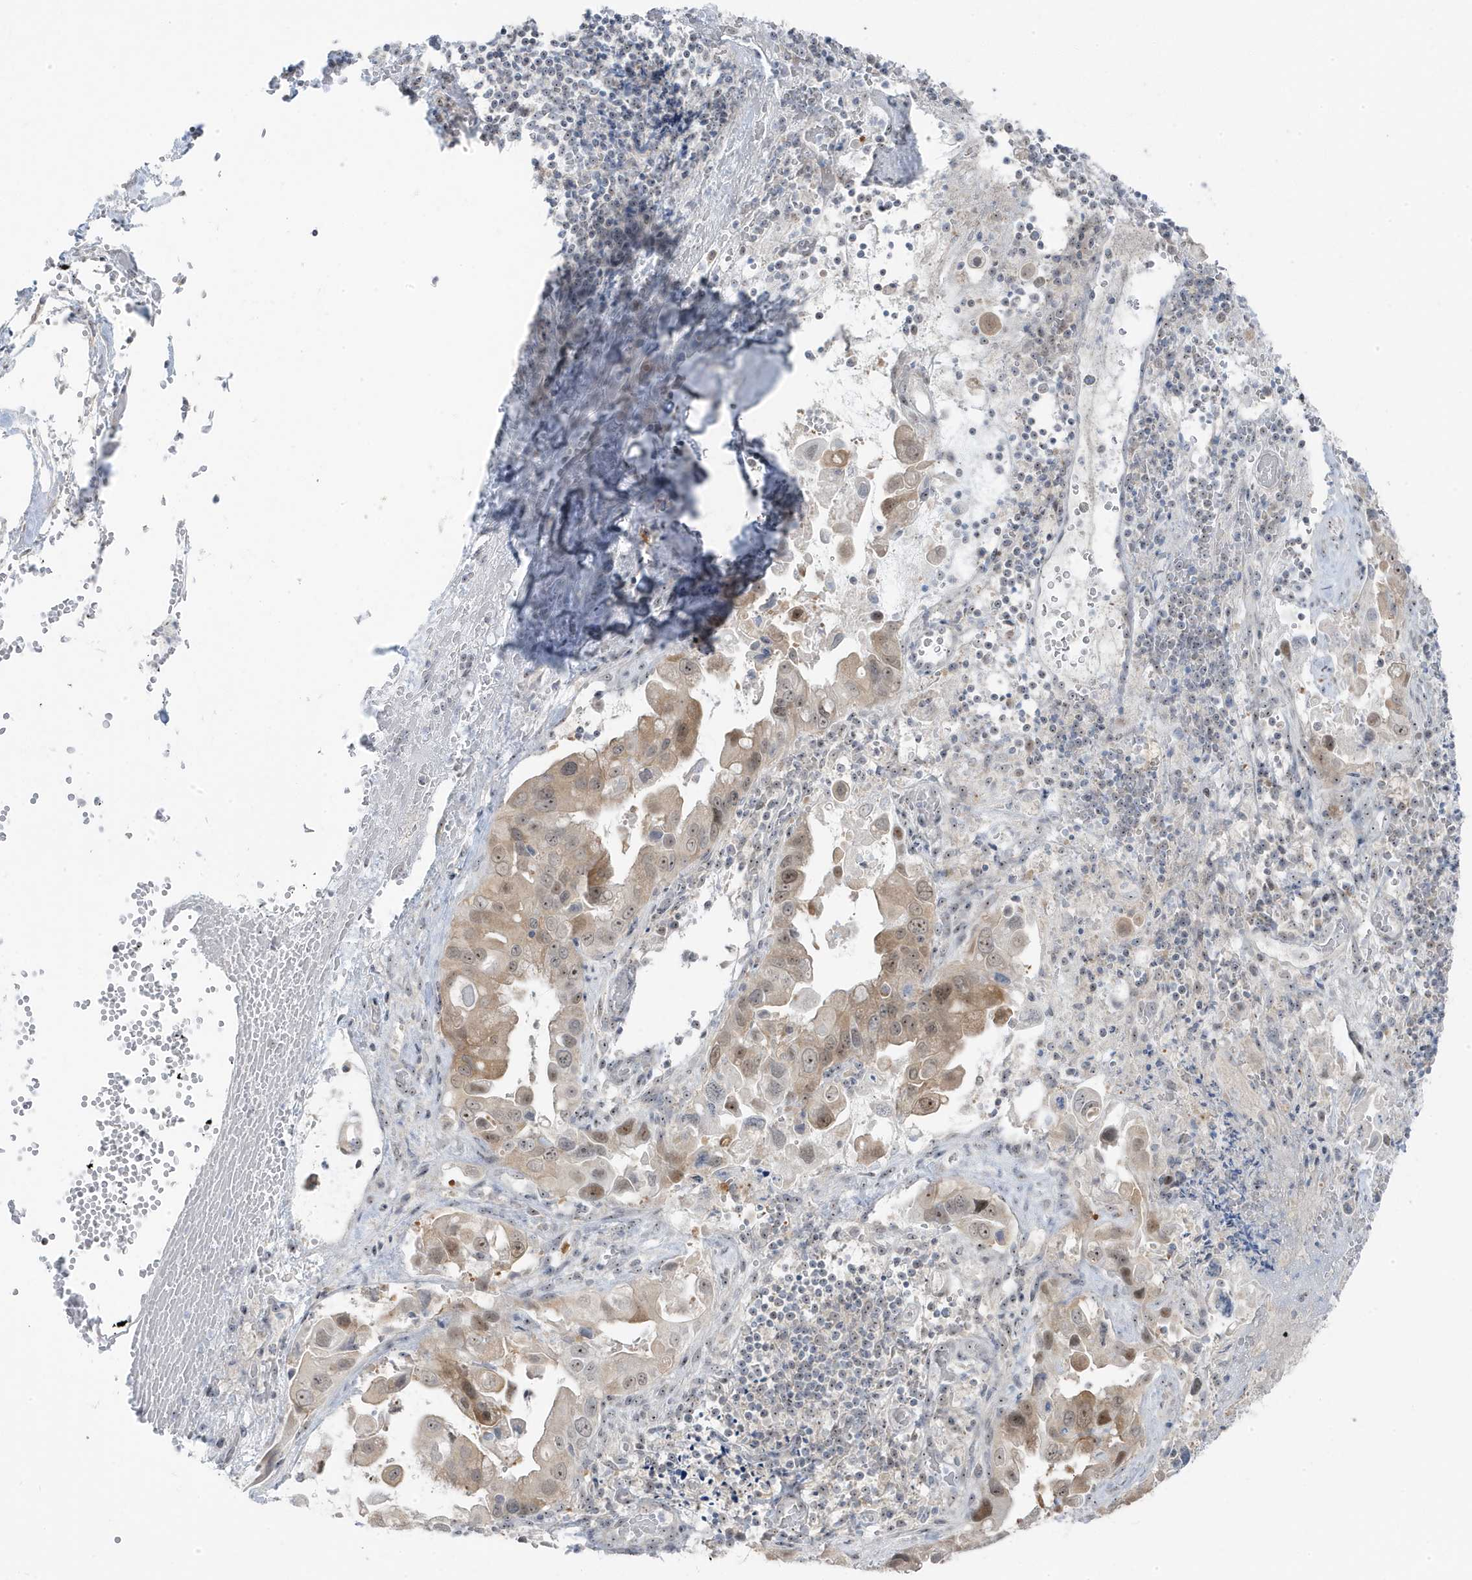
{"staining": {"intensity": "moderate", "quantity": "25%-75%", "location": "cytoplasmic/membranous,nuclear"}, "tissue": "pancreatic cancer", "cell_type": "Tumor cells", "image_type": "cancer", "snomed": [{"axis": "morphology", "description": "Inflammation, NOS"}, {"axis": "morphology", "description": "Adenocarcinoma, NOS"}, {"axis": "topography", "description": "Pancreas"}], "caption": "A high-resolution photomicrograph shows immunohistochemistry staining of pancreatic cancer, which demonstrates moderate cytoplasmic/membranous and nuclear positivity in approximately 25%-75% of tumor cells. The staining was performed using DAB (3,3'-diaminobenzidine), with brown indicating positive protein expression. Nuclei are stained blue with hematoxylin.", "gene": "TSEN15", "patient": {"sex": "female", "age": 56}}